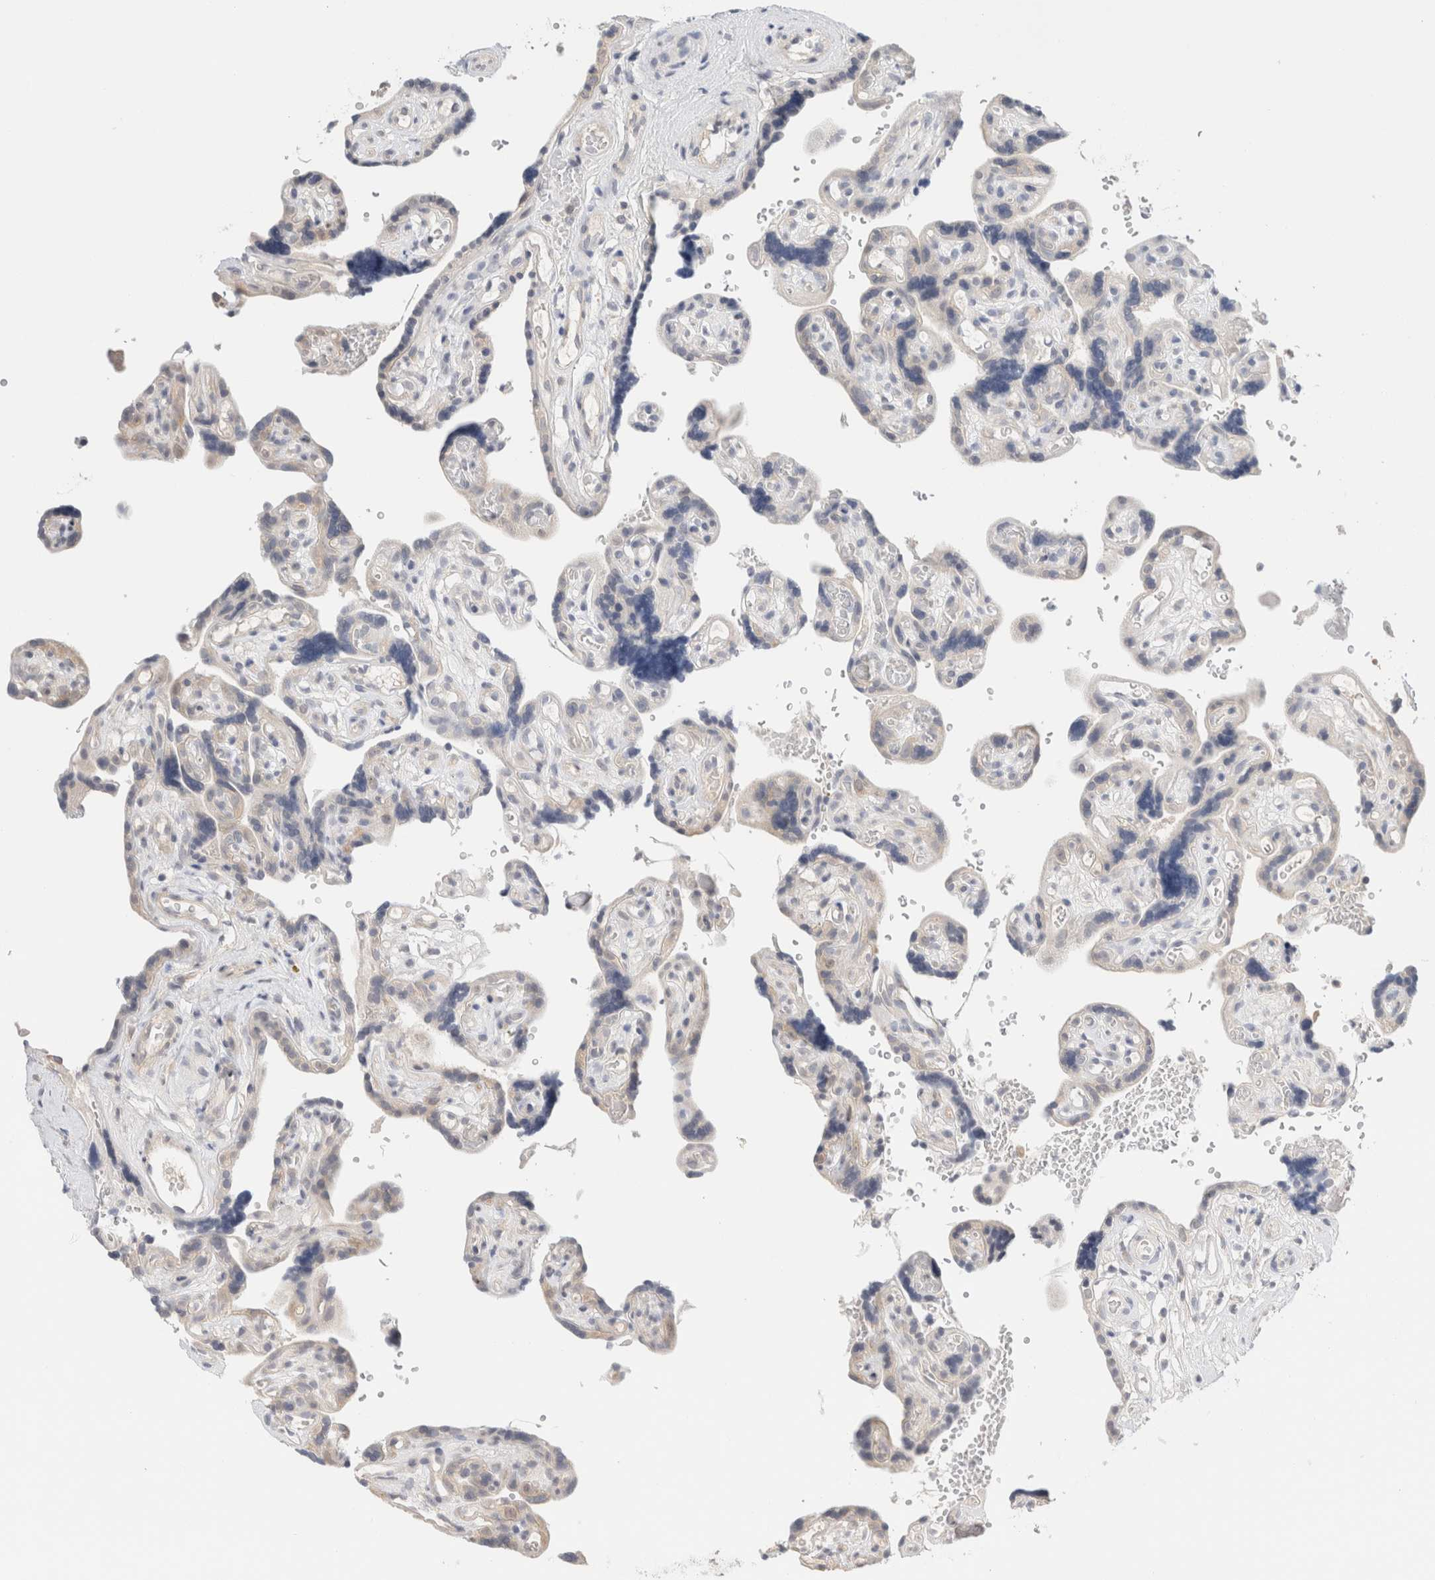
{"staining": {"intensity": "weak", "quantity": "<25%", "location": "cytoplasmic/membranous"}, "tissue": "placenta", "cell_type": "Decidual cells", "image_type": "normal", "snomed": [{"axis": "morphology", "description": "Normal tissue, NOS"}, {"axis": "topography", "description": "Placenta"}], "caption": "Histopathology image shows no protein expression in decidual cells of unremarkable placenta.", "gene": "SPRTN", "patient": {"sex": "female", "age": 30}}